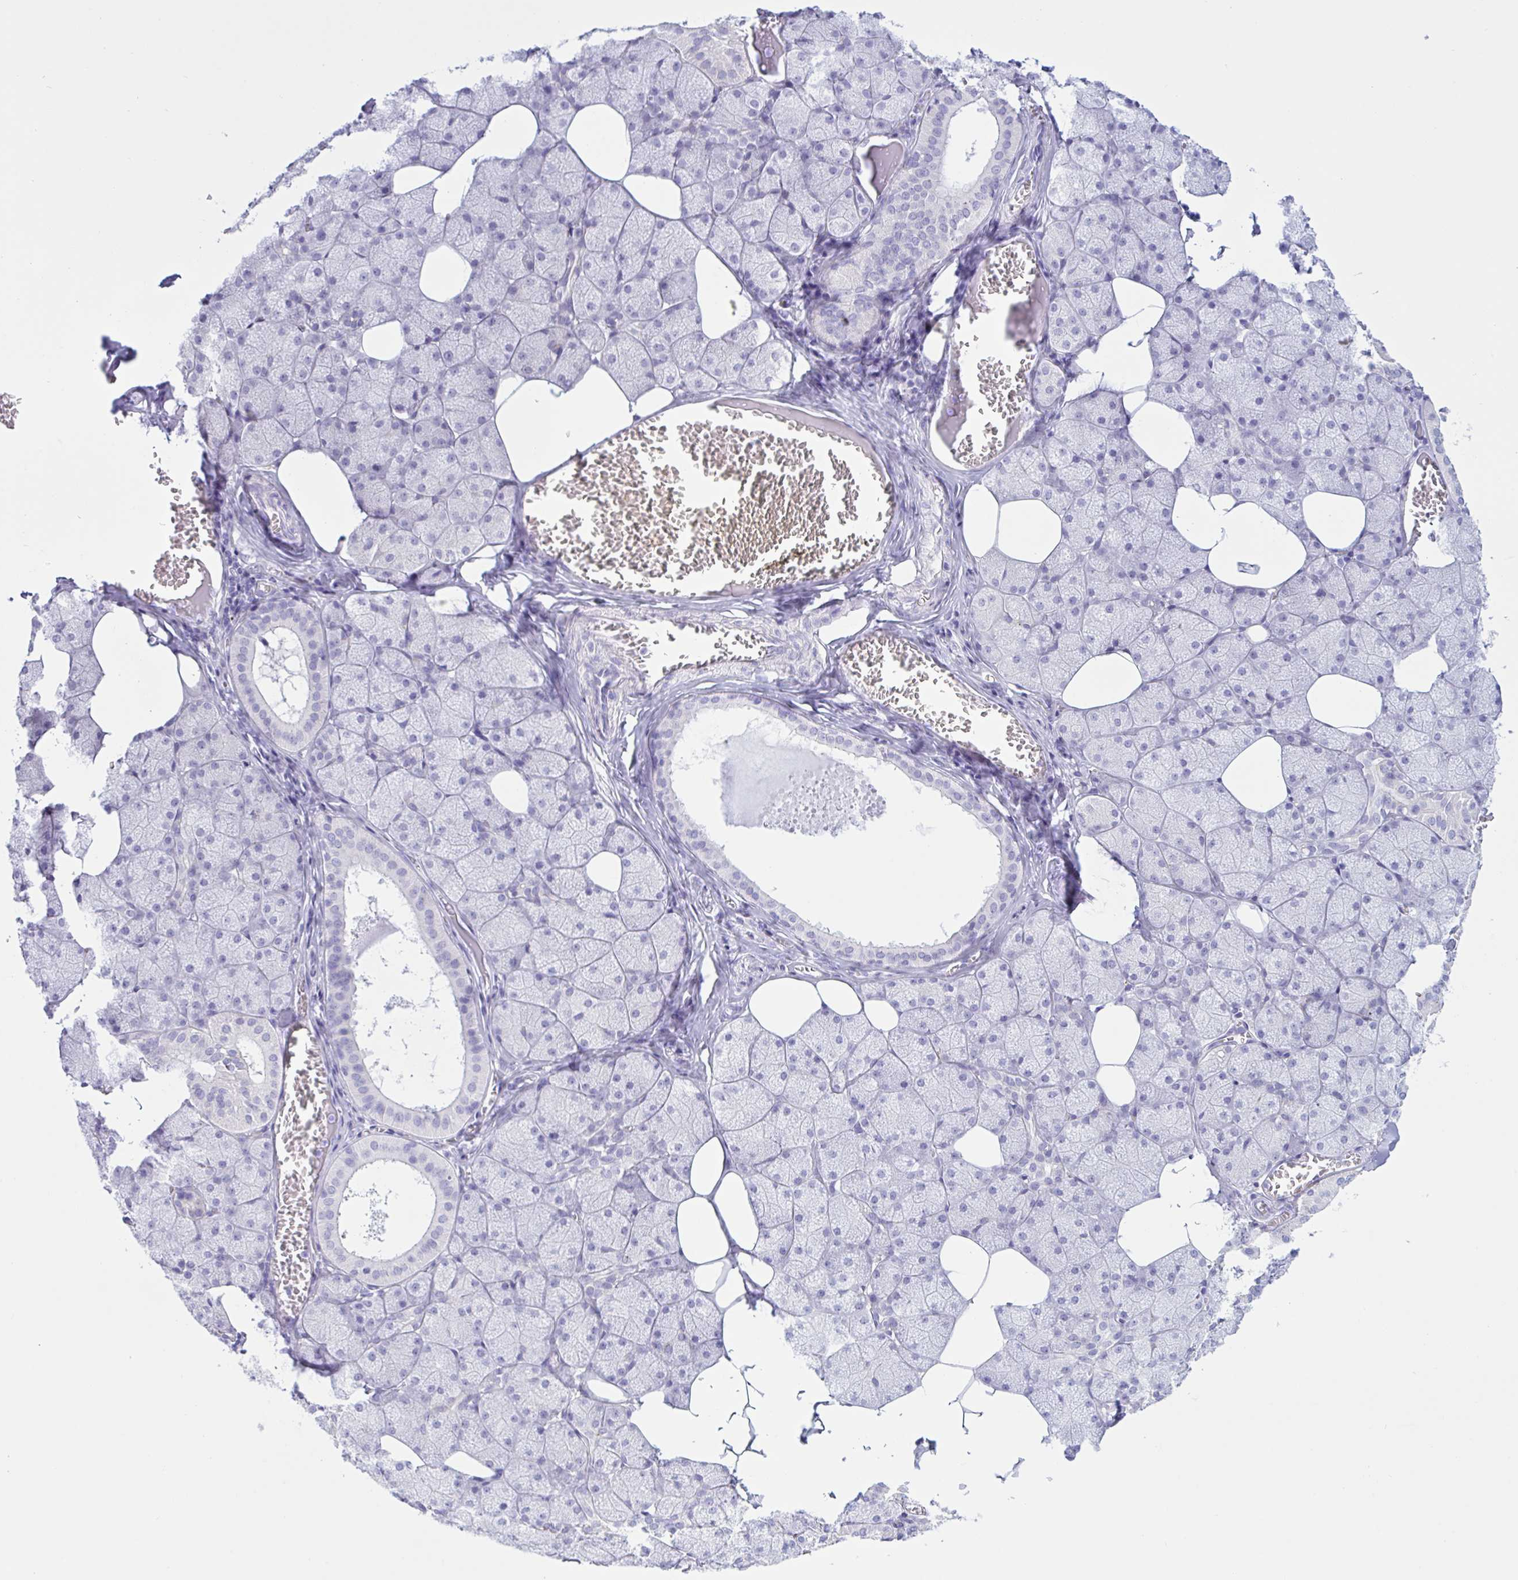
{"staining": {"intensity": "negative", "quantity": "none", "location": "none"}, "tissue": "salivary gland", "cell_type": "Glandular cells", "image_type": "normal", "snomed": [{"axis": "morphology", "description": "Normal tissue, NOS"}, {"axis": "topography", "description": "Salivary gland"}, {"axis": "topography", "description": "Peripheral nerve tissue"}], "caption": "The micrograph shows no staining of glandular cells in normal salivary gland. (DAB IHC, high magnification).", "gene": "XCL1", "patient": {"sex": "male", "age": 38}}